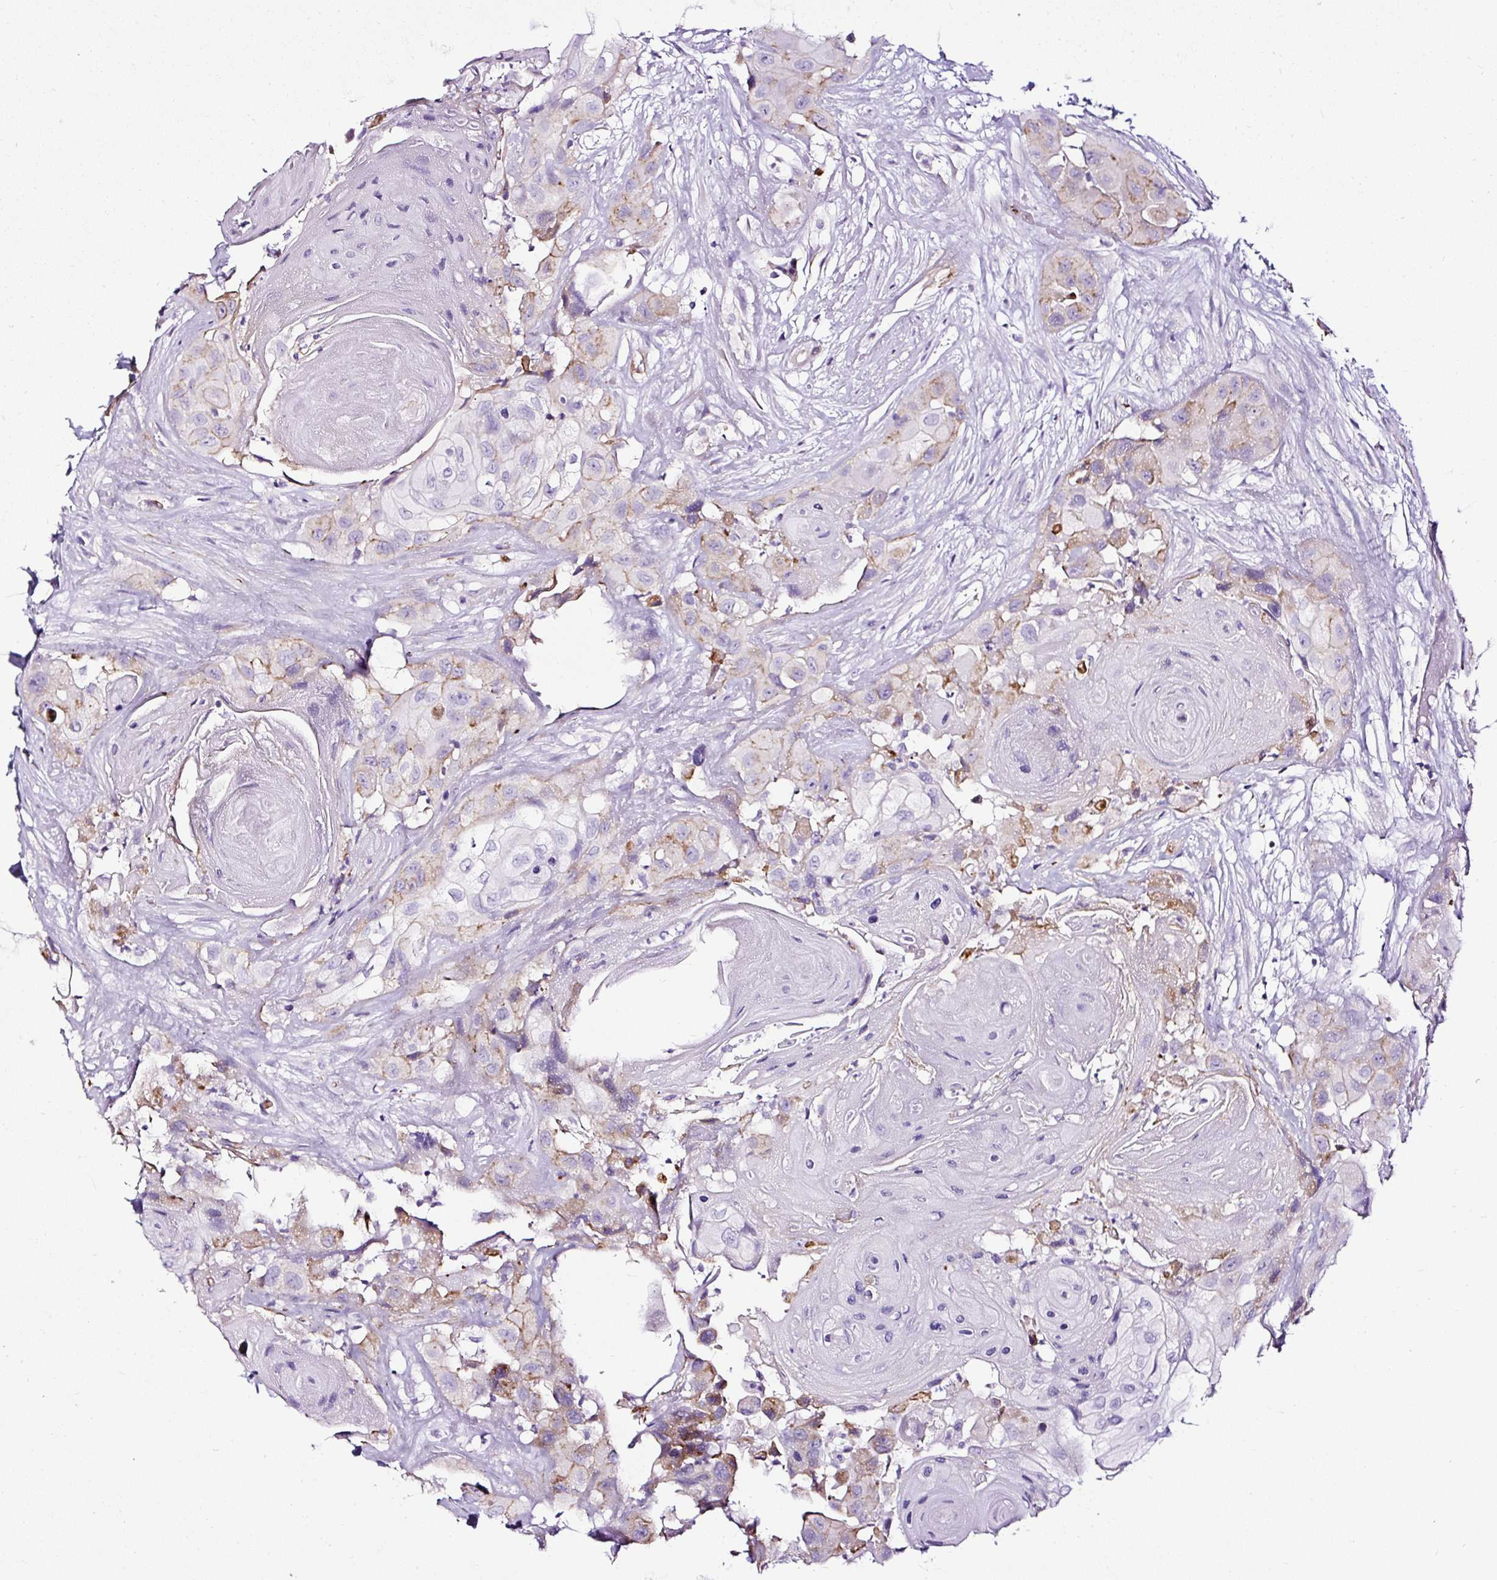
{"staining": {"intensity": "weak", "quantity": "<25%", "location": "cytoplasmic/membranous"}, "tissue": "head and neck cancer", "cell_type": "Tumor cells", "image_type": "cancer", "snomed": [{"axis": "morphology", "description": "Squamous cell carcinoma, NOS"}, {"axis": "topography", "description": "Head-Neck"}], "caption": "High power microscopy histopathology image of an immunohistochemistry histopathology image of head and neck cancer, revealing no significant staining in tumor cells. (Immunohistochemistry (ihc), brightfield microscopy, high magnification).", "gene": "SLC7A8", "patient": {"sex": "male", "age": 83}}